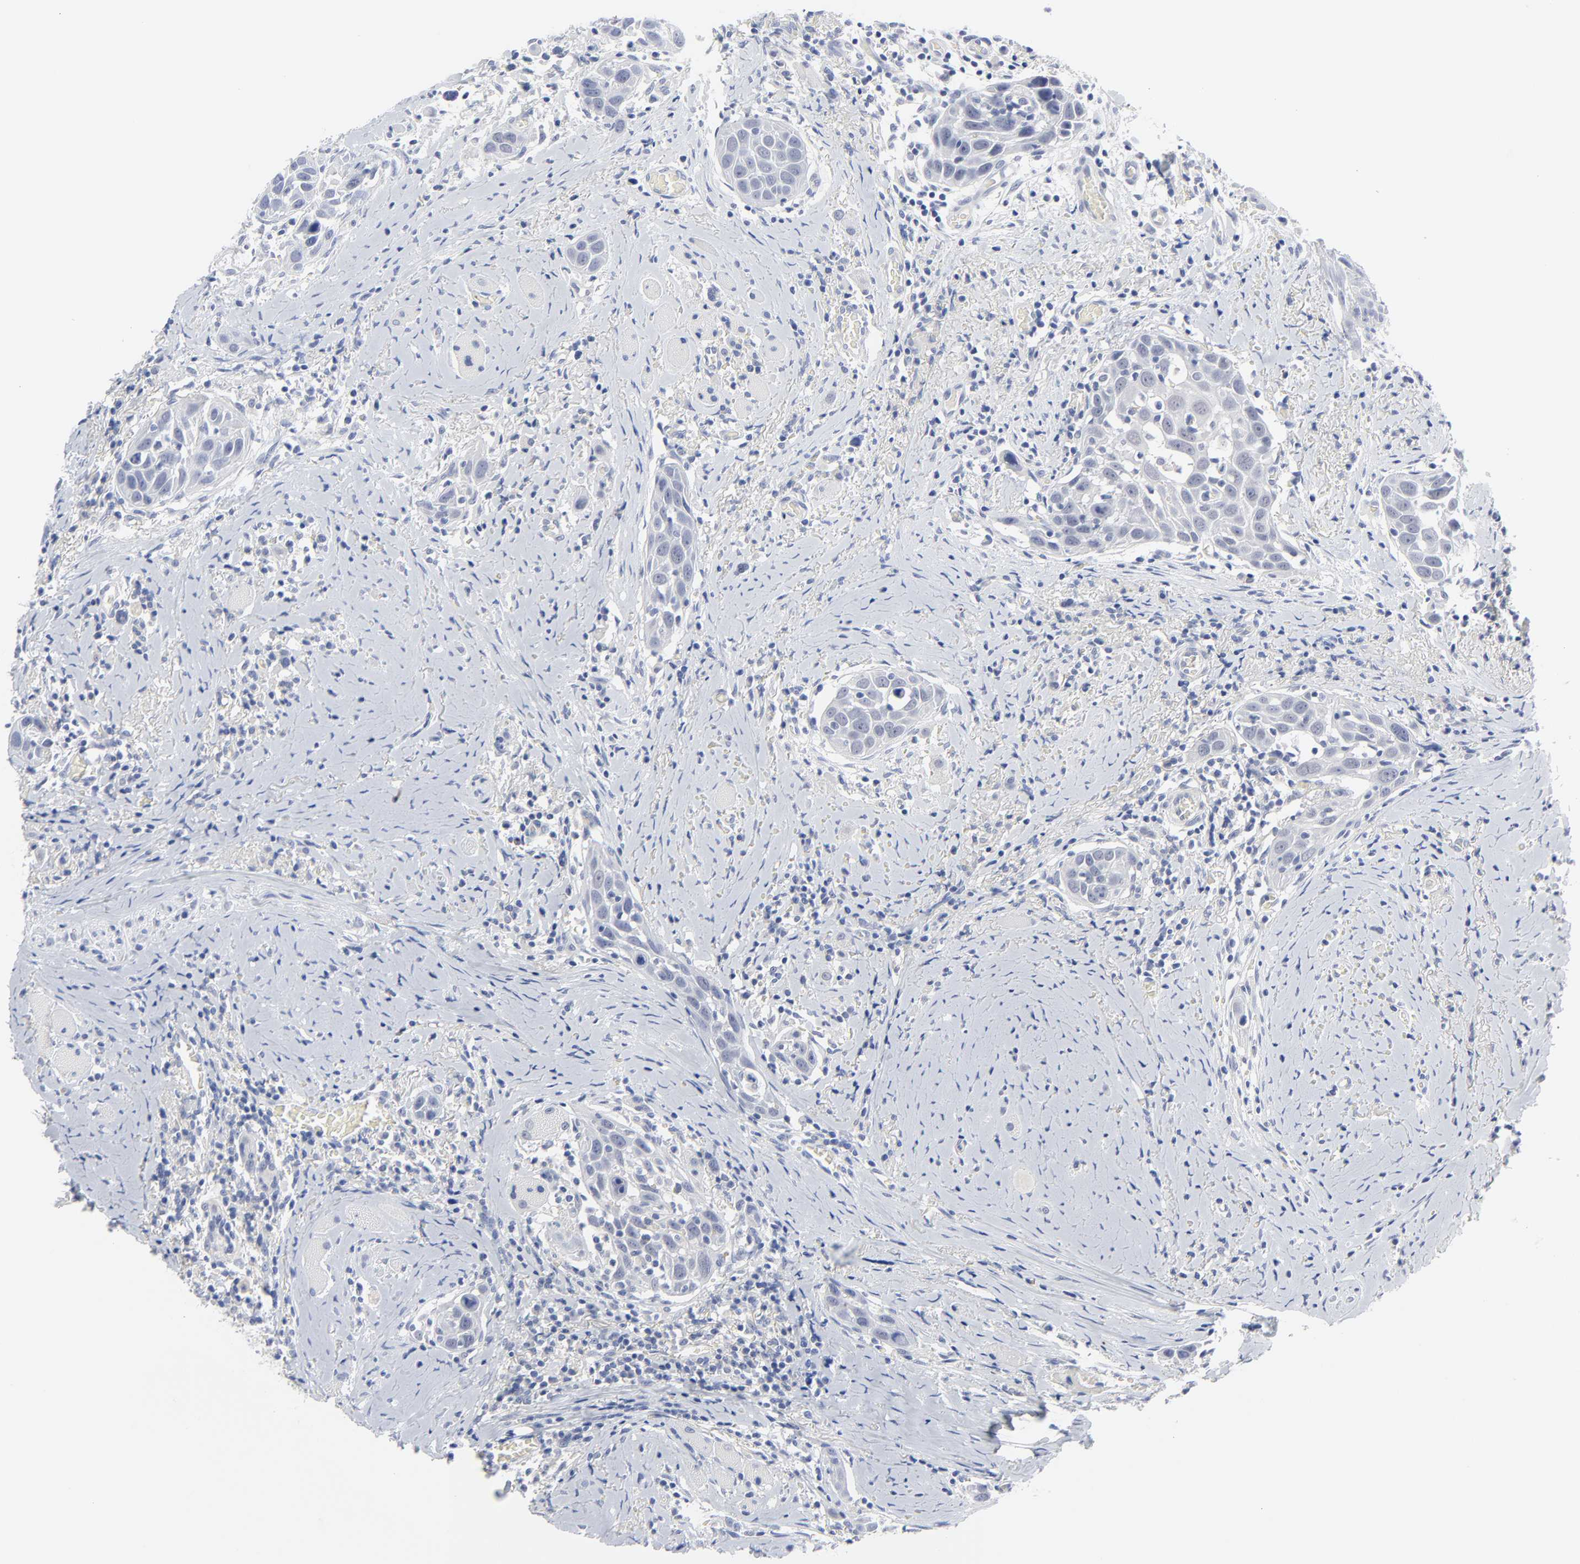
{"staining": {"intensity": "negative", "quantity": "none", "location": "none"}, "tissue": "head and neck cancer", "cell_type": "Tumor cells", "image_type": "cancer", "snomed": [{"axis": "morphology", "description": "Squamous cell carcinoma, NOS"}, {"axis": "topography", "description": "Oral tissue"}, {"axis": "topography", "description": "Head-Neck"}], "caption": "The micrograph demonstrates no significant positivity in tumor cells of head and neck cancer (squamous cell carcinoma).", "gene": "CLEC4G", "patient": {"sex": "female", "age": 50}}